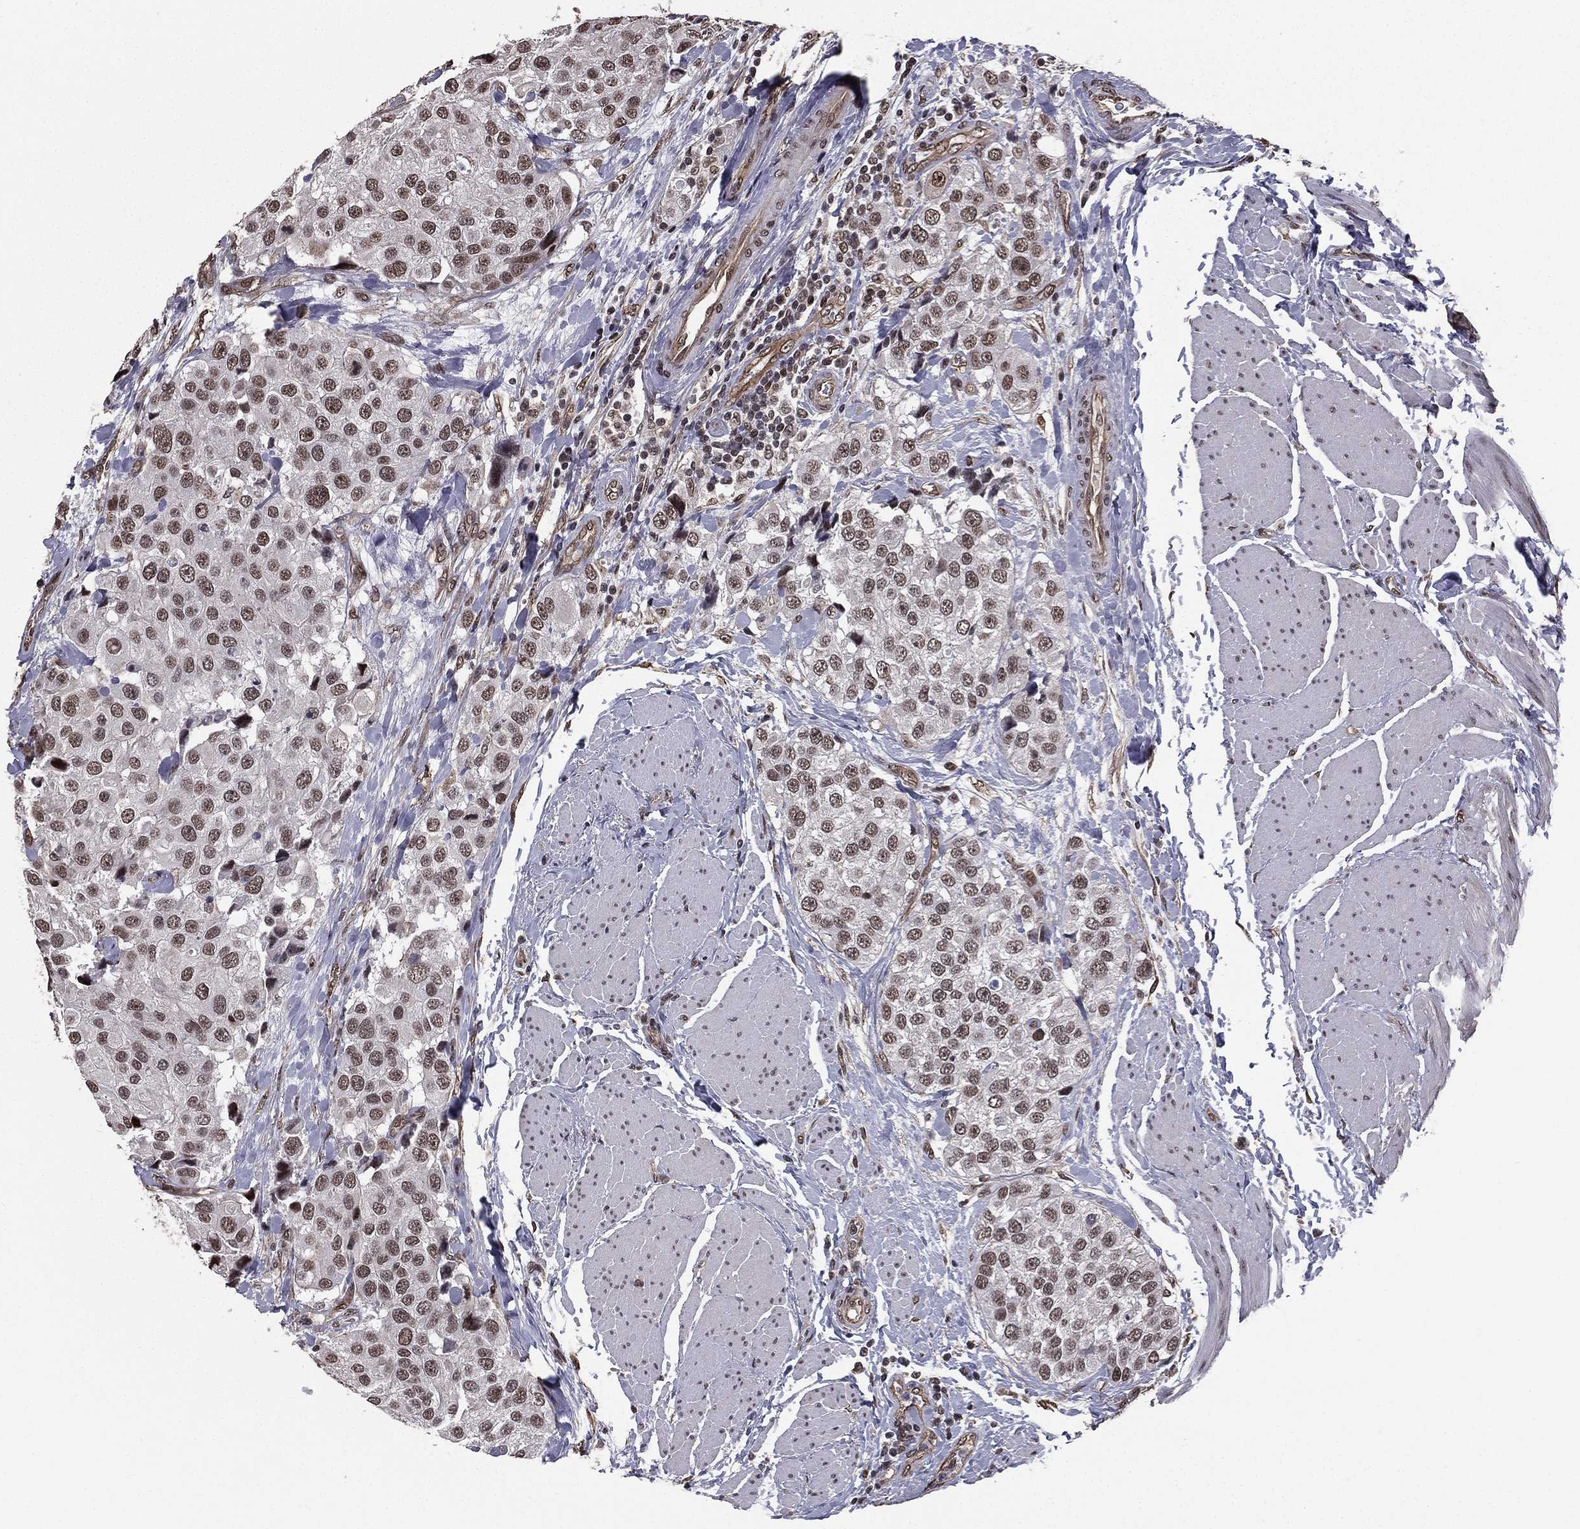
{"staining": {"intensity": "weak", "quantity": "<25%", "location": "nuclear"}, "tissue": "urothelial cancer", "cell_type": "Tumor cells", "image_type": "cancer", "snomed": [{"axis": "morphology", "description": "Urothelial carcinoma, High grade"}, {"axis": "topography", "description": "Urinary bladder"}], "caption": "Immunohistochemistry (IHC) of human urothelial cancer shows no staining in tumor cells.", "gene": "RARB", "patient": {"sex": "female", "age": 64}}